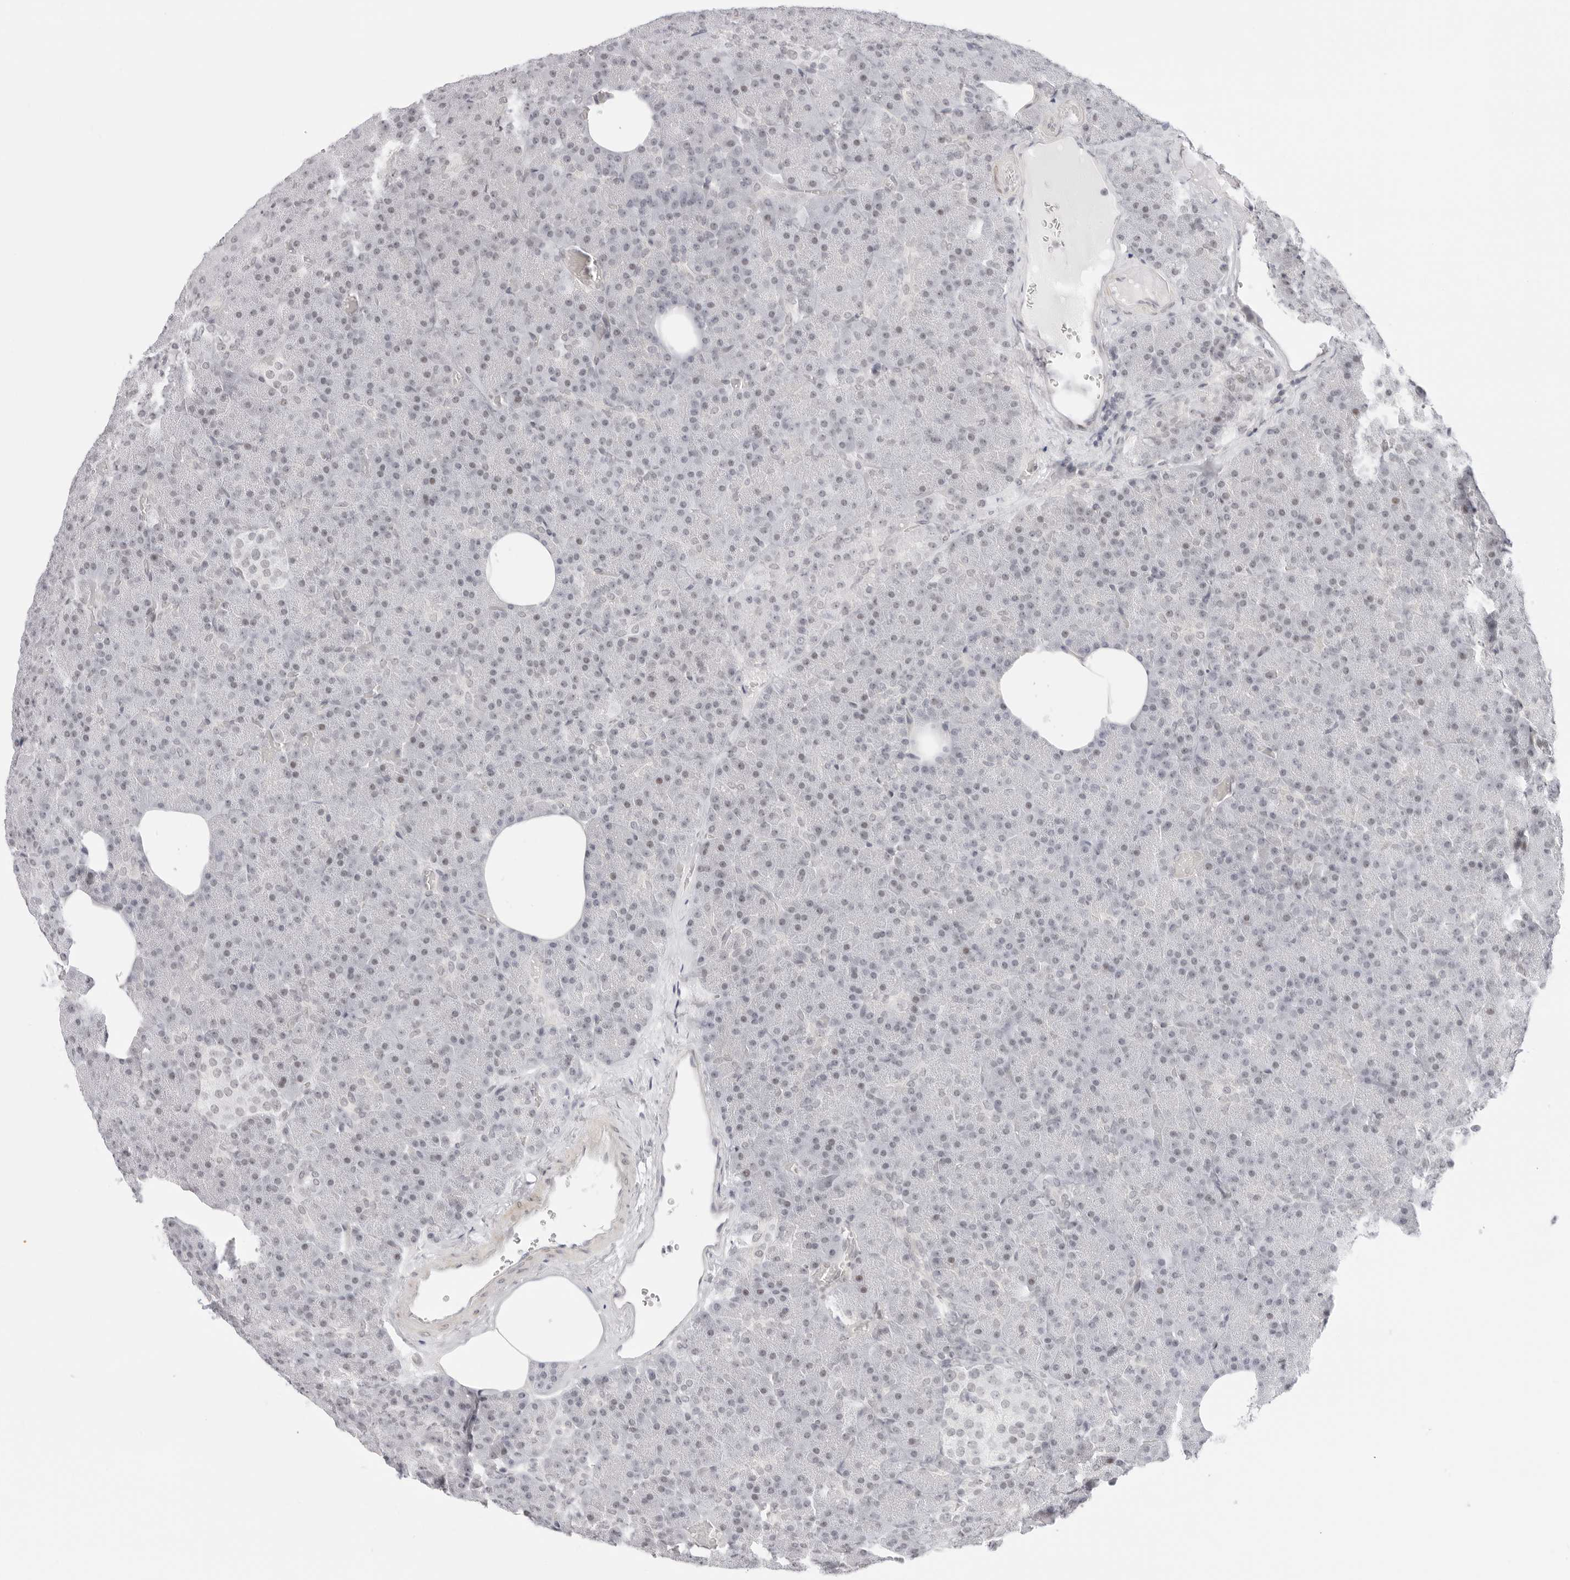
{"staining": {"intensity": "negative", "quantity": "none", "location": "none"}, "tissue": "pancreas", "cell_type": "Exocrine glandular cells", "image_type": "normal", "snomed": [{"axis": "morphology", "description": "Normal tissue, NOS"}, {"axis": "morphology", "description": "Carcinoid, malignant, NOS"}, {"axis": "topography", "description": "Pancreas"}], "caption": "Histopathology image shows no protein staining in exocrine glandular cells of unremarkable pancreas. (Stains: DAB (3,3'-diaminobenzidine) immunohistochemistry (IHC) with hematoxylin counter stain, Microscopy: brightfield microscopy at high magnification).", "gene": "TCIM", "patient": {"sex": "female", "age": 35}}